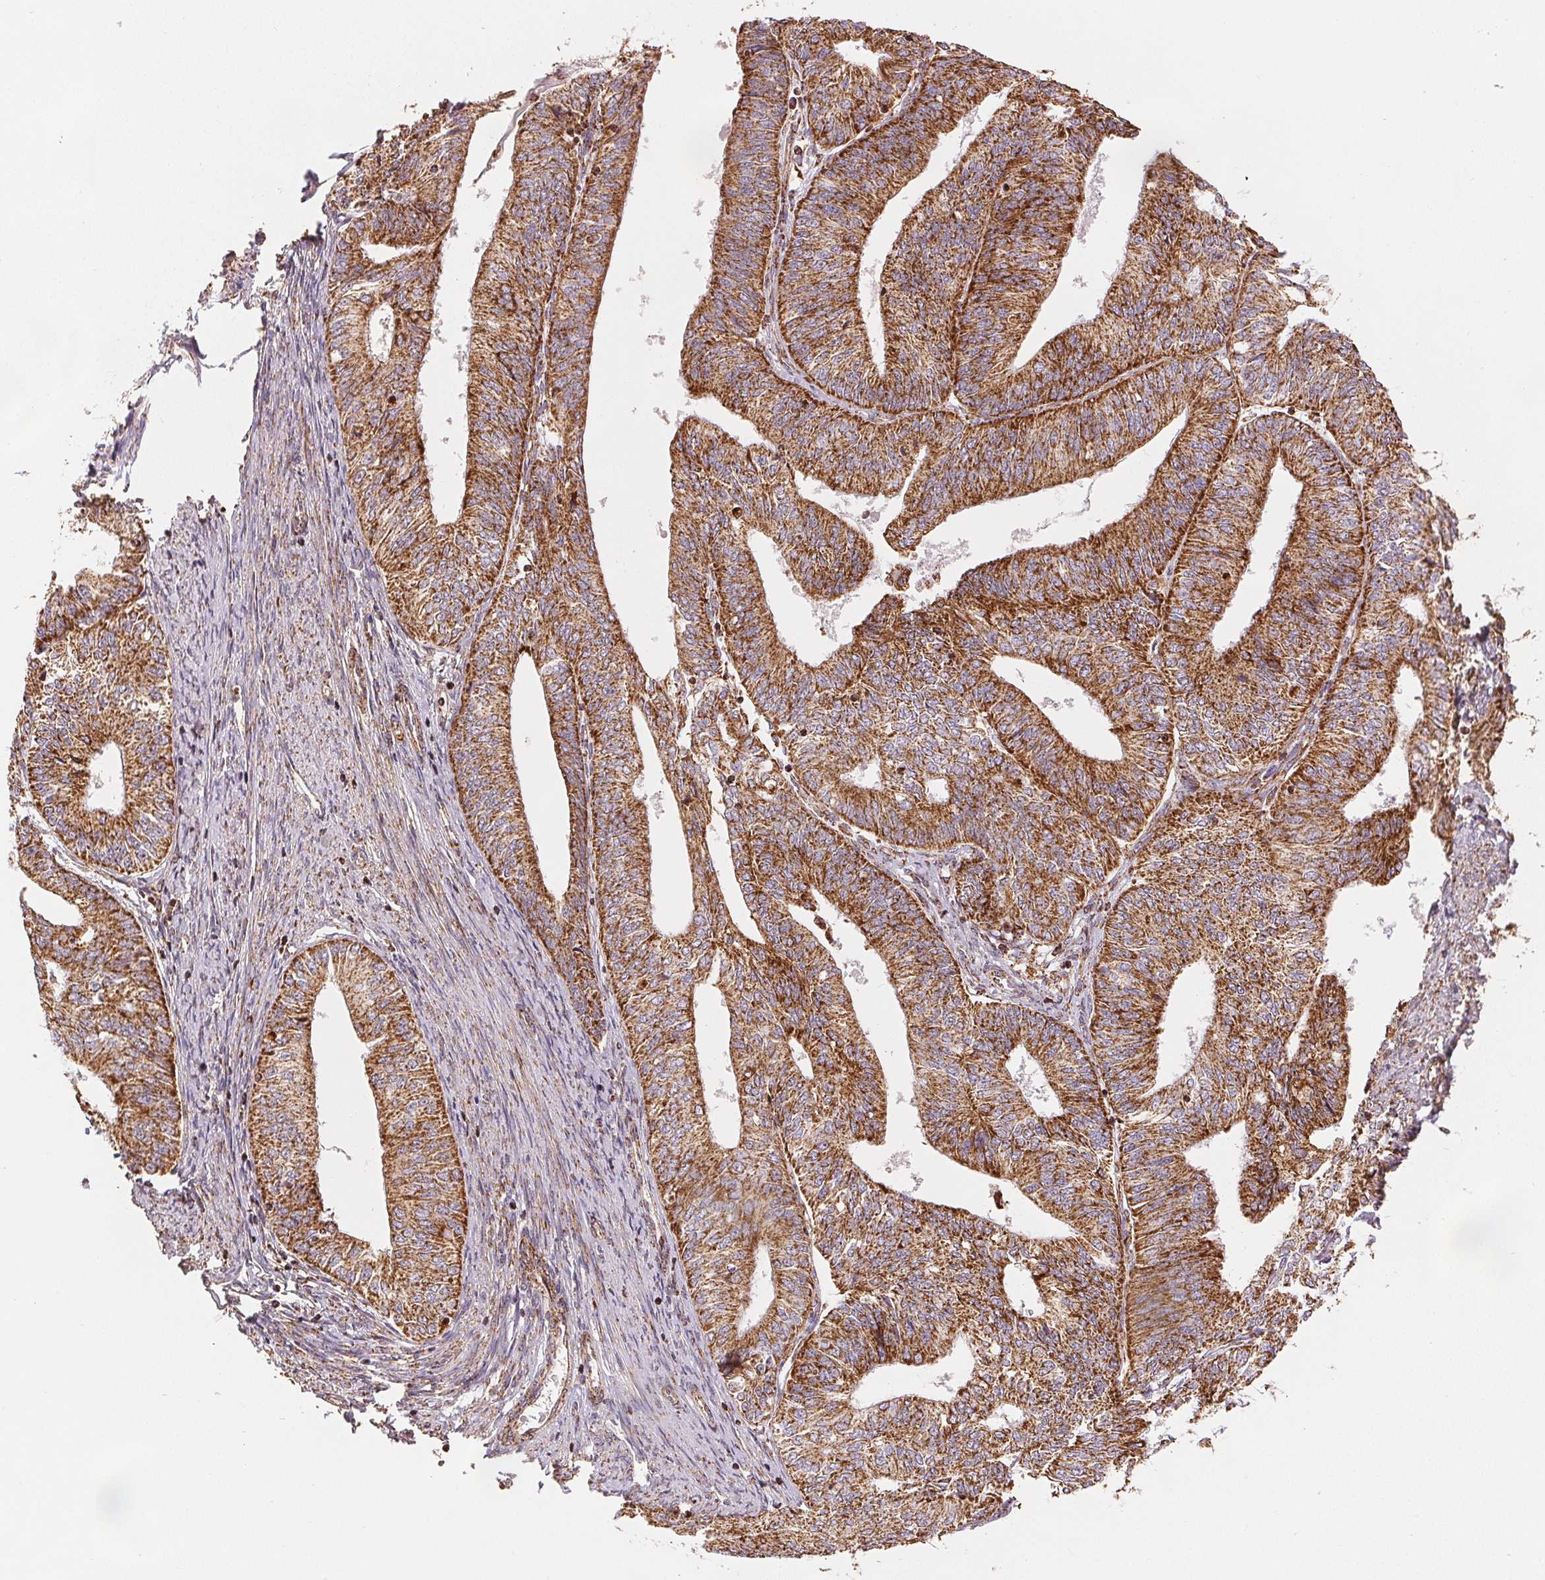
{"staining": {"intensity": "moderate", "quantity": ">75%", "location": "cytoplasmic/membranous"}, "tissue": "endometrial cancer", "cell_type": "Tumor cells", "image_type": "cancer", "snomed": [{"axis": "morphology", "description": "Adenocarcinoma, NOS"}, {"axis": "topography", "description": "Endometrium"}], "caption": "Moderate cytoplasmic/membranous expression is seen in about >75% of tumor cells in endometrial cancer (adenocarcinoma).", "gene": "SDHB", "patient": {"sex": "female", "age": 58}}